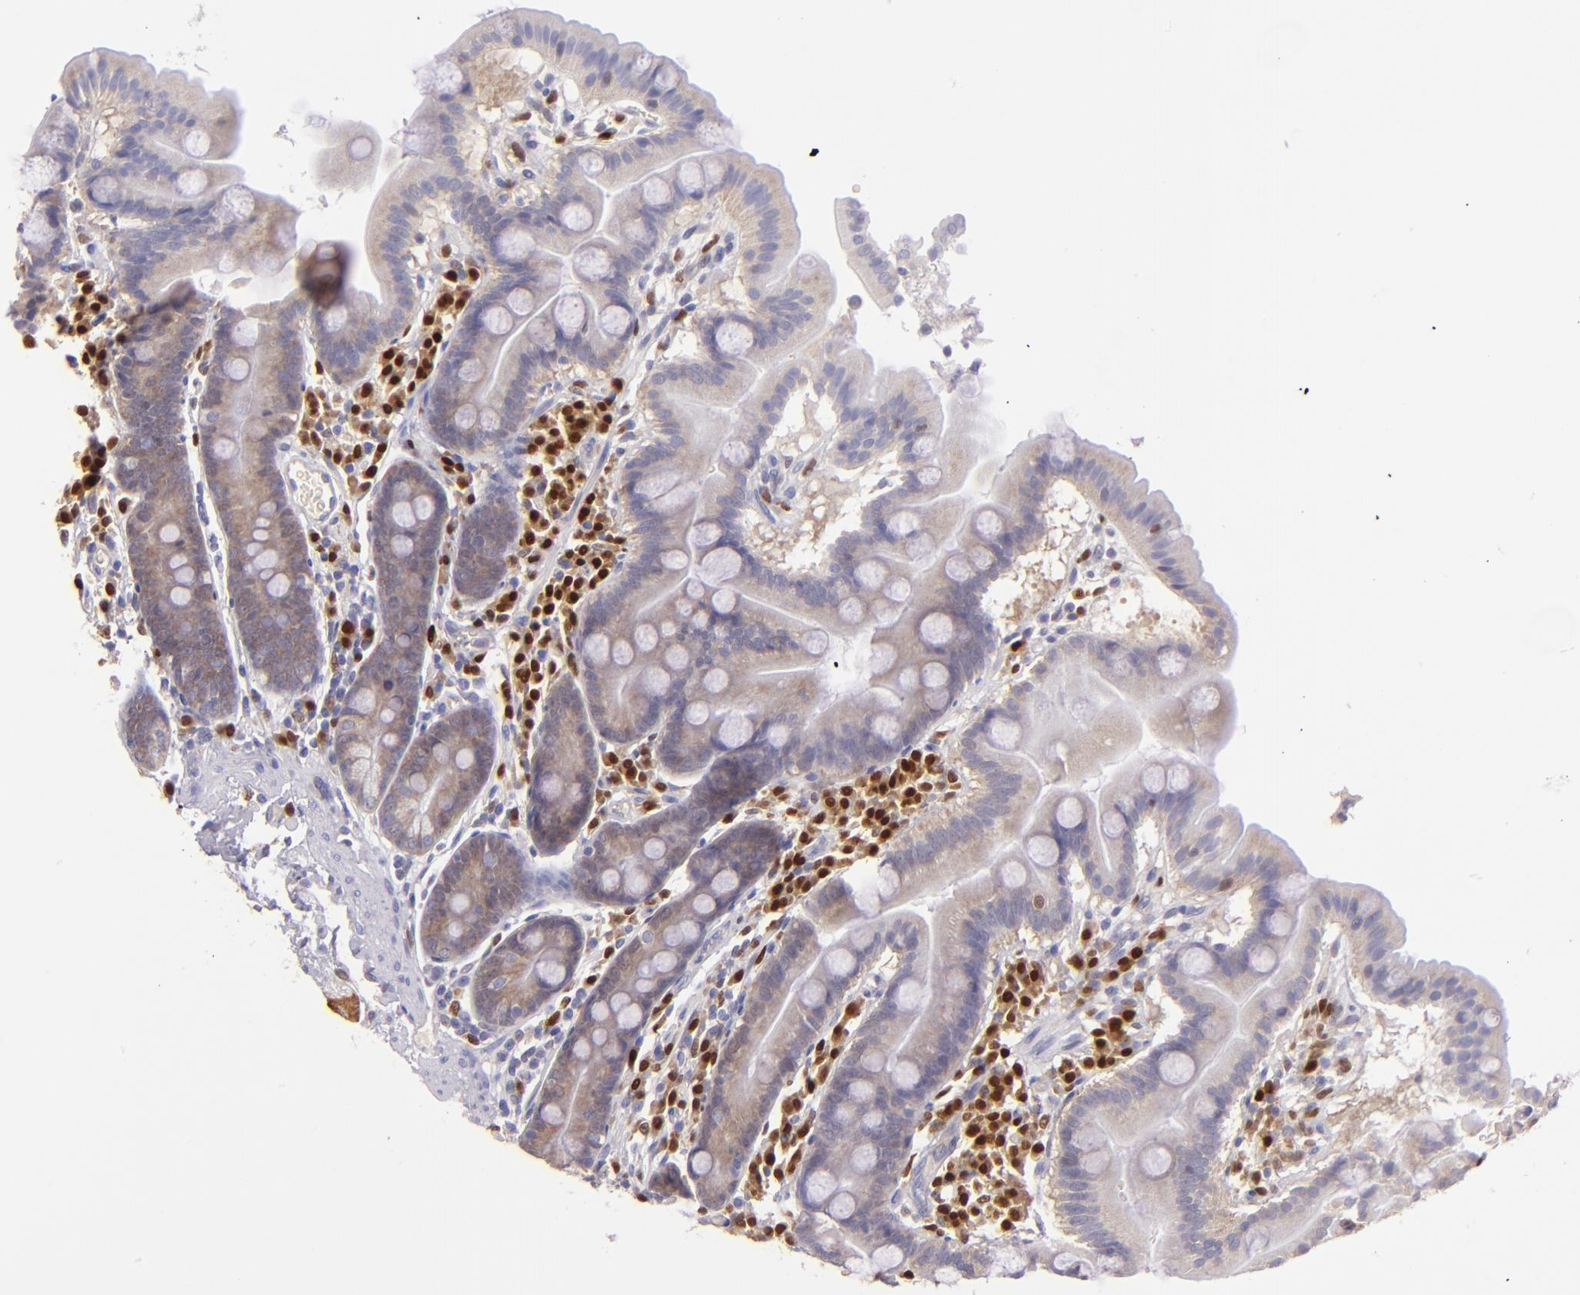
{"staining": {"intensity": "weak", "quantity": "25%-75%", "location": "cytoplasmic/membranous"}, "tissue": "duodenum", "cell_type": "Glandular cells", "image_type": "normal", "snomed": [{"axis": "morphology", "description": "Normal tissue, NOS"}, {"axis": "topography", "description": "Duodenum"}], "caption": "Glandular cells reveal weak cytoplasmic/membranous expression in approximately 25%-75% of cells in normal duodenum.", "gene": "IRF8", "patient": {"sex": "male", "age": 50}}